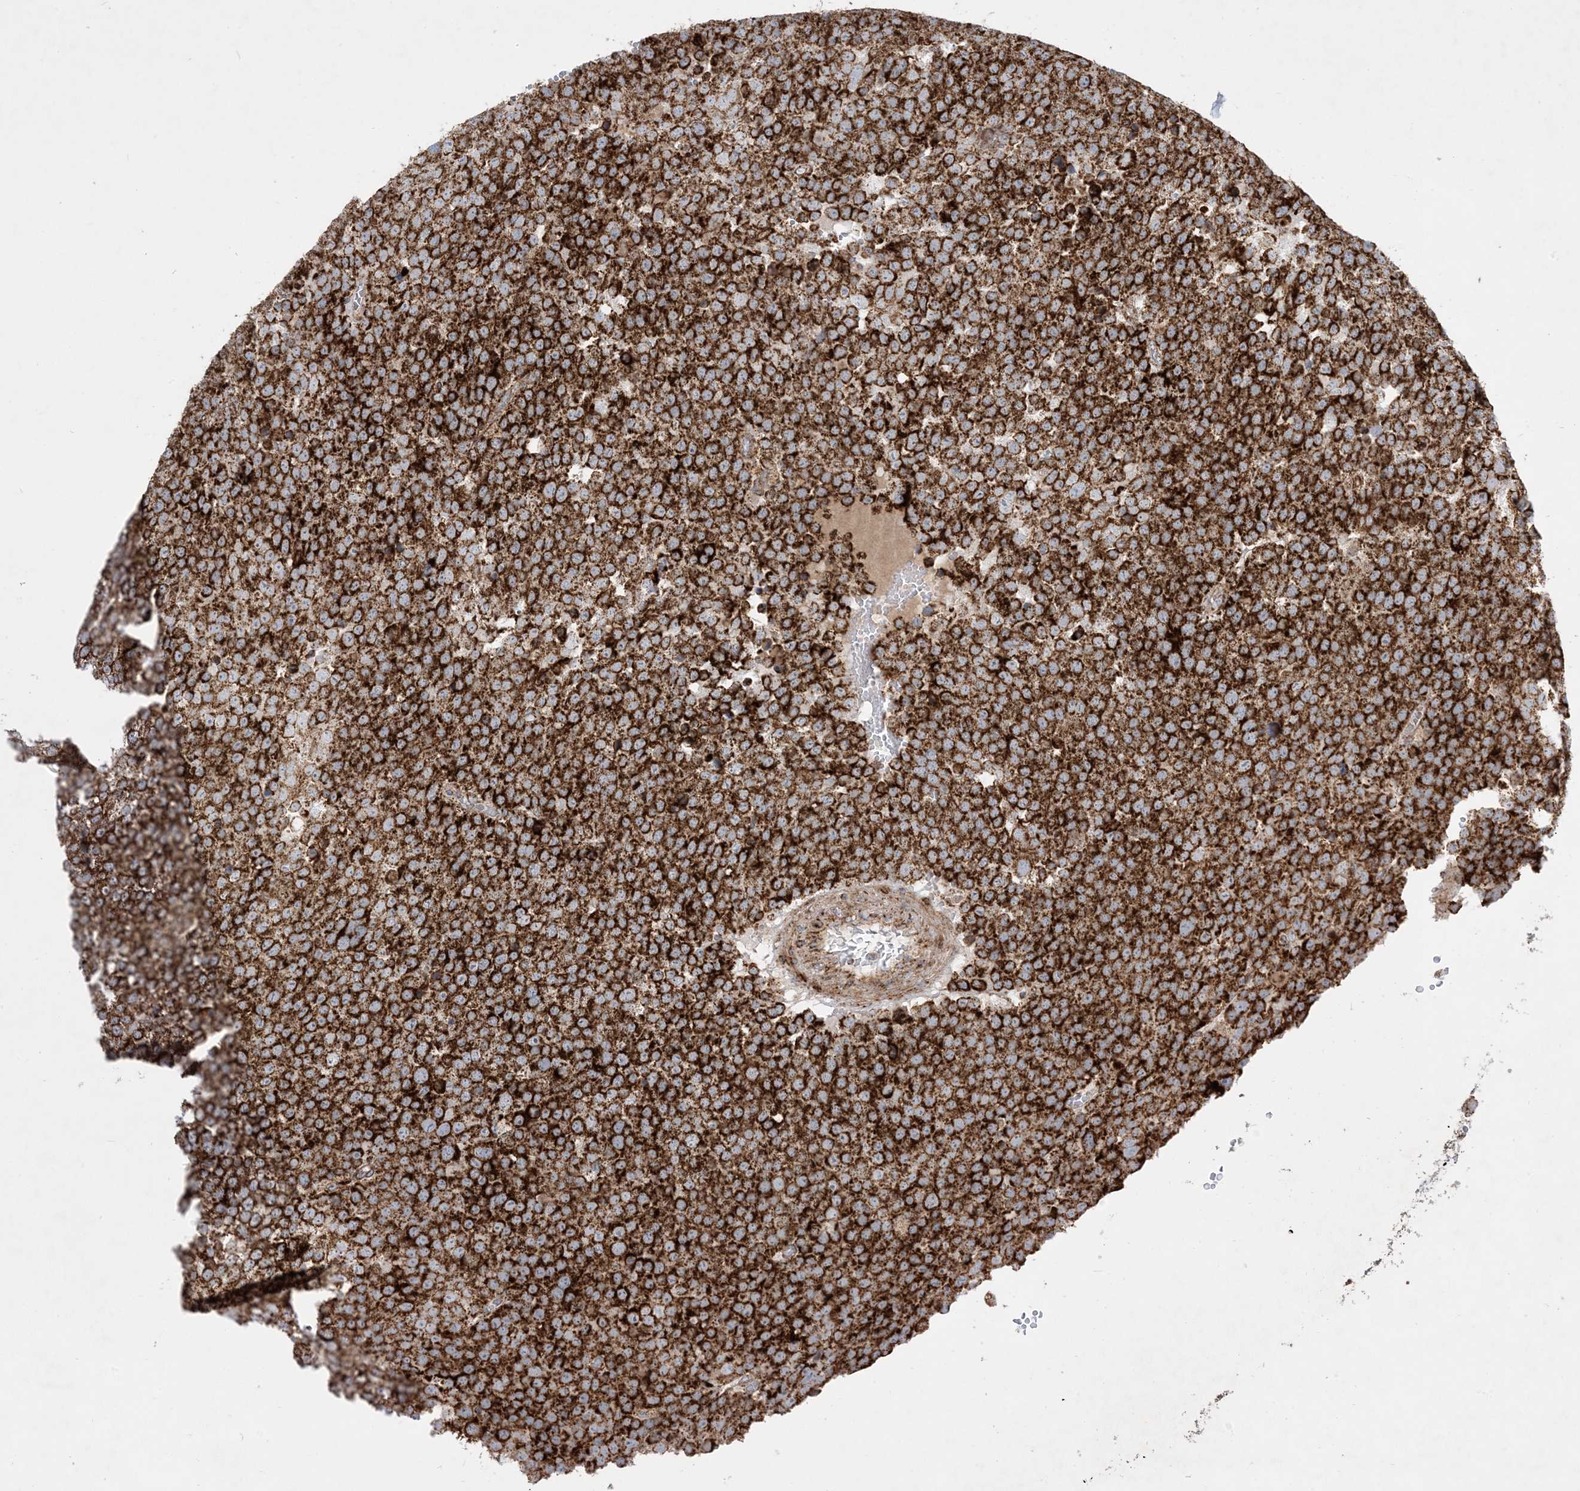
{"staining": {"intensity": "strong", "quantity": ">75%", "location": "cytoplasmic/membranous"}, "tissue": "testis cancer", "cell_type": "Tumor cells", "image_type": "cancer", "snomed": [{"axis": "morphology", "description": "Seminoma, NOS"}, {"axis": "topography", "description": "Testis"}], "caption": "This is an image of immunohistochemistry staining of testis cancer, which shows strong expression in the cytoplasmic/membranous of tumor cells.", "gene": "NDUFAF3", "patient": {"sex": "male", "age": 71}}